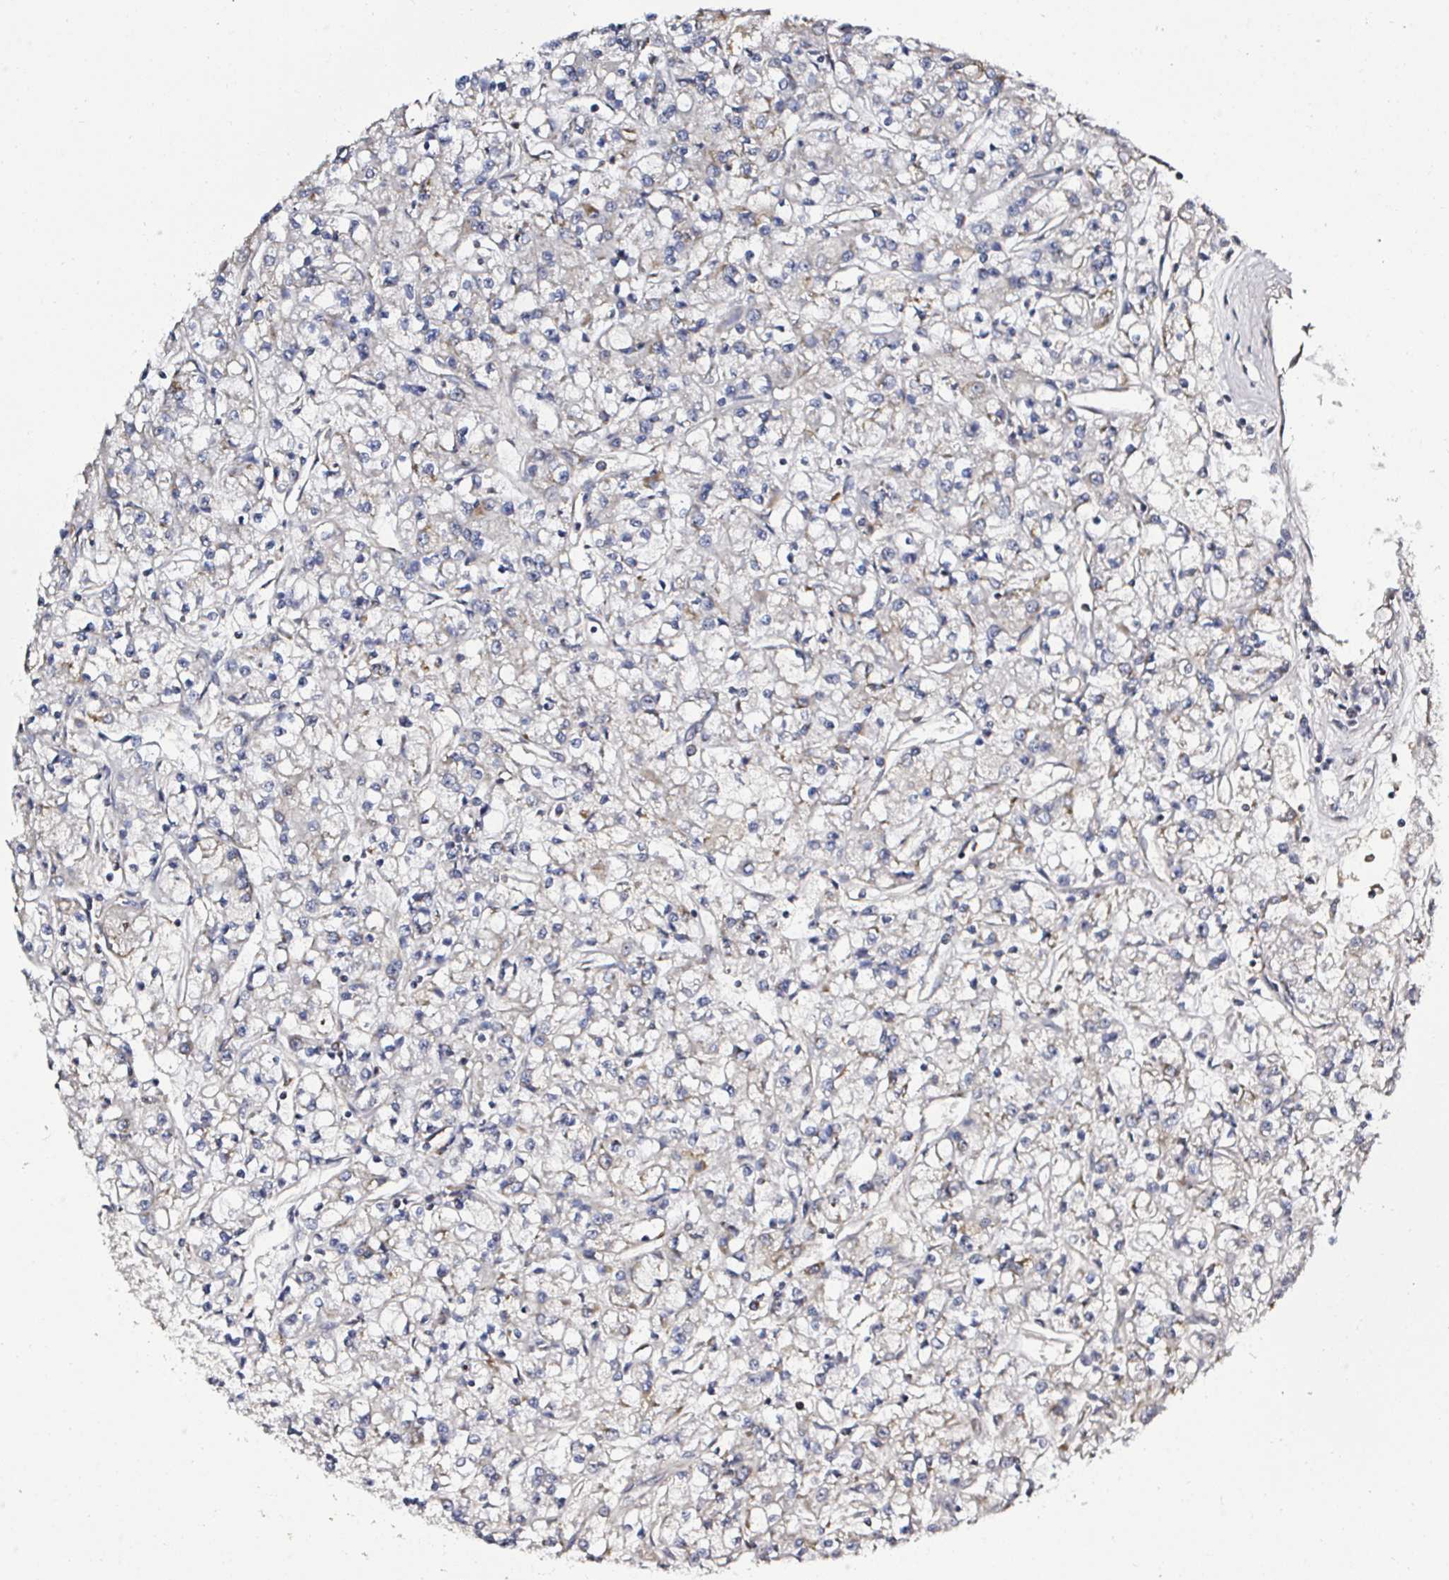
{"staining": {"intensity": "negative", "quantity": "none", "location": "none"}, "tissue": "renal cancer", "cell_type": "Tumor cells", "image_type": "cancer", "snomed": [{"axis": "morphology", "description": "Adenocarcinoma, NOS"}, {"axis": "topography", "description": "Kidney"}], "caption": "This micrograph is of renal cancer (adenocarcinoma) stained with immunohistochemistry to label a protein in brown with the nuclei are counter-stained blue. There is no positivity in tumor cells.", "gene": "ATAD3B", "patient": {"sex": "female", "age": 59}}